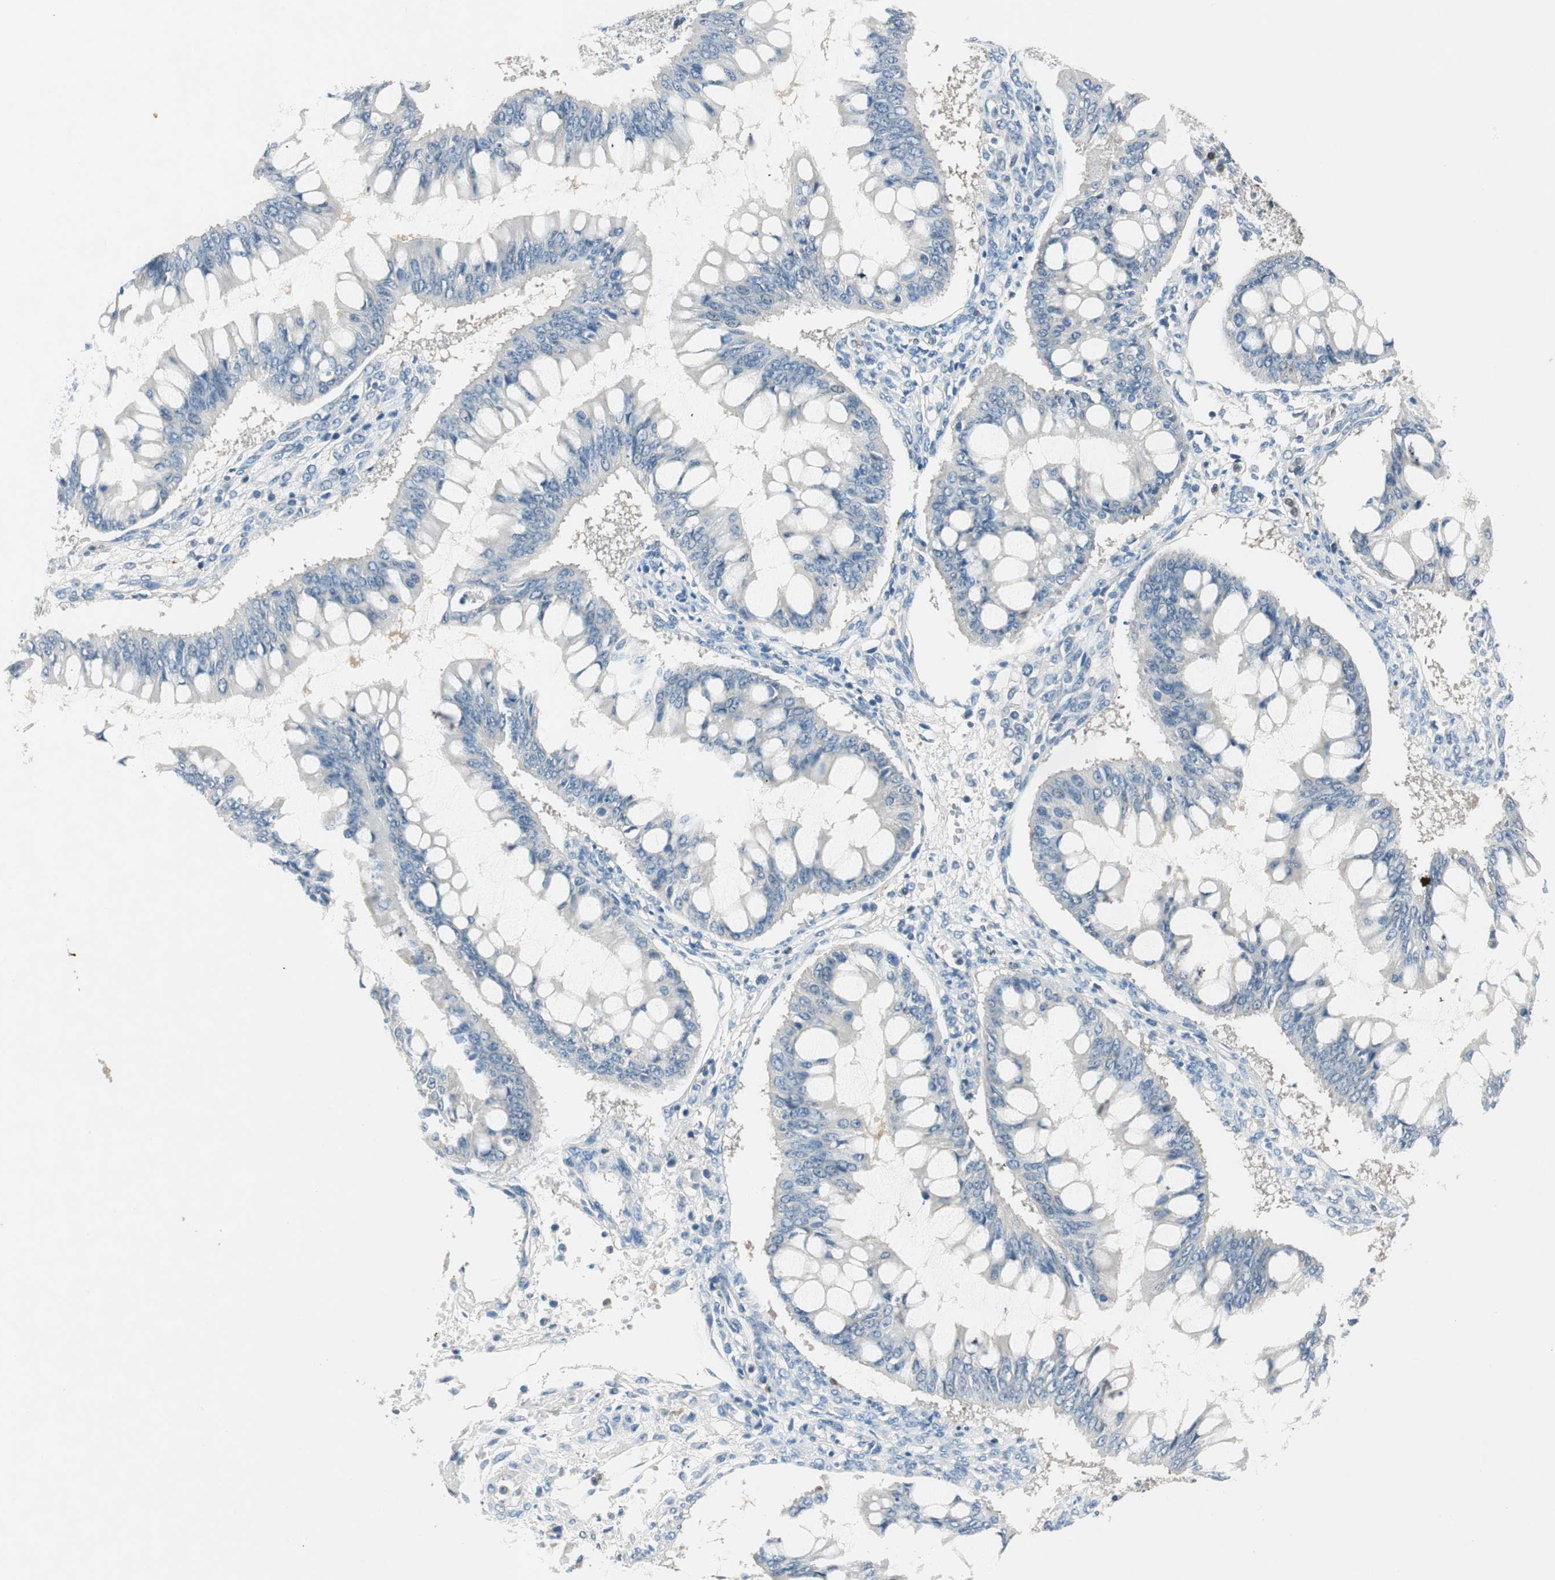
{"staining": {"intensity": "negative", "quantity": "none", "location": "none"}, "tissue": "ovarian cancer", "cell_type": "Tumor cells", "image_type": "cancer", "snomed": [{"axis": "morphology", "description": "Cystadenocarcinoma, mucinous, NOS"}, {"axis": "topography", "description": "Ovary"}], "caption": "Protein analysis of mucinous cystadenocarcinoma (ovarian) exhibits no significant positivity in tumor cells. (Brightfield microscopy of DAB immunohistochemistry at high magnification).", "gene": "COTL1", "patient": {"sex": "female", "age": 73}}